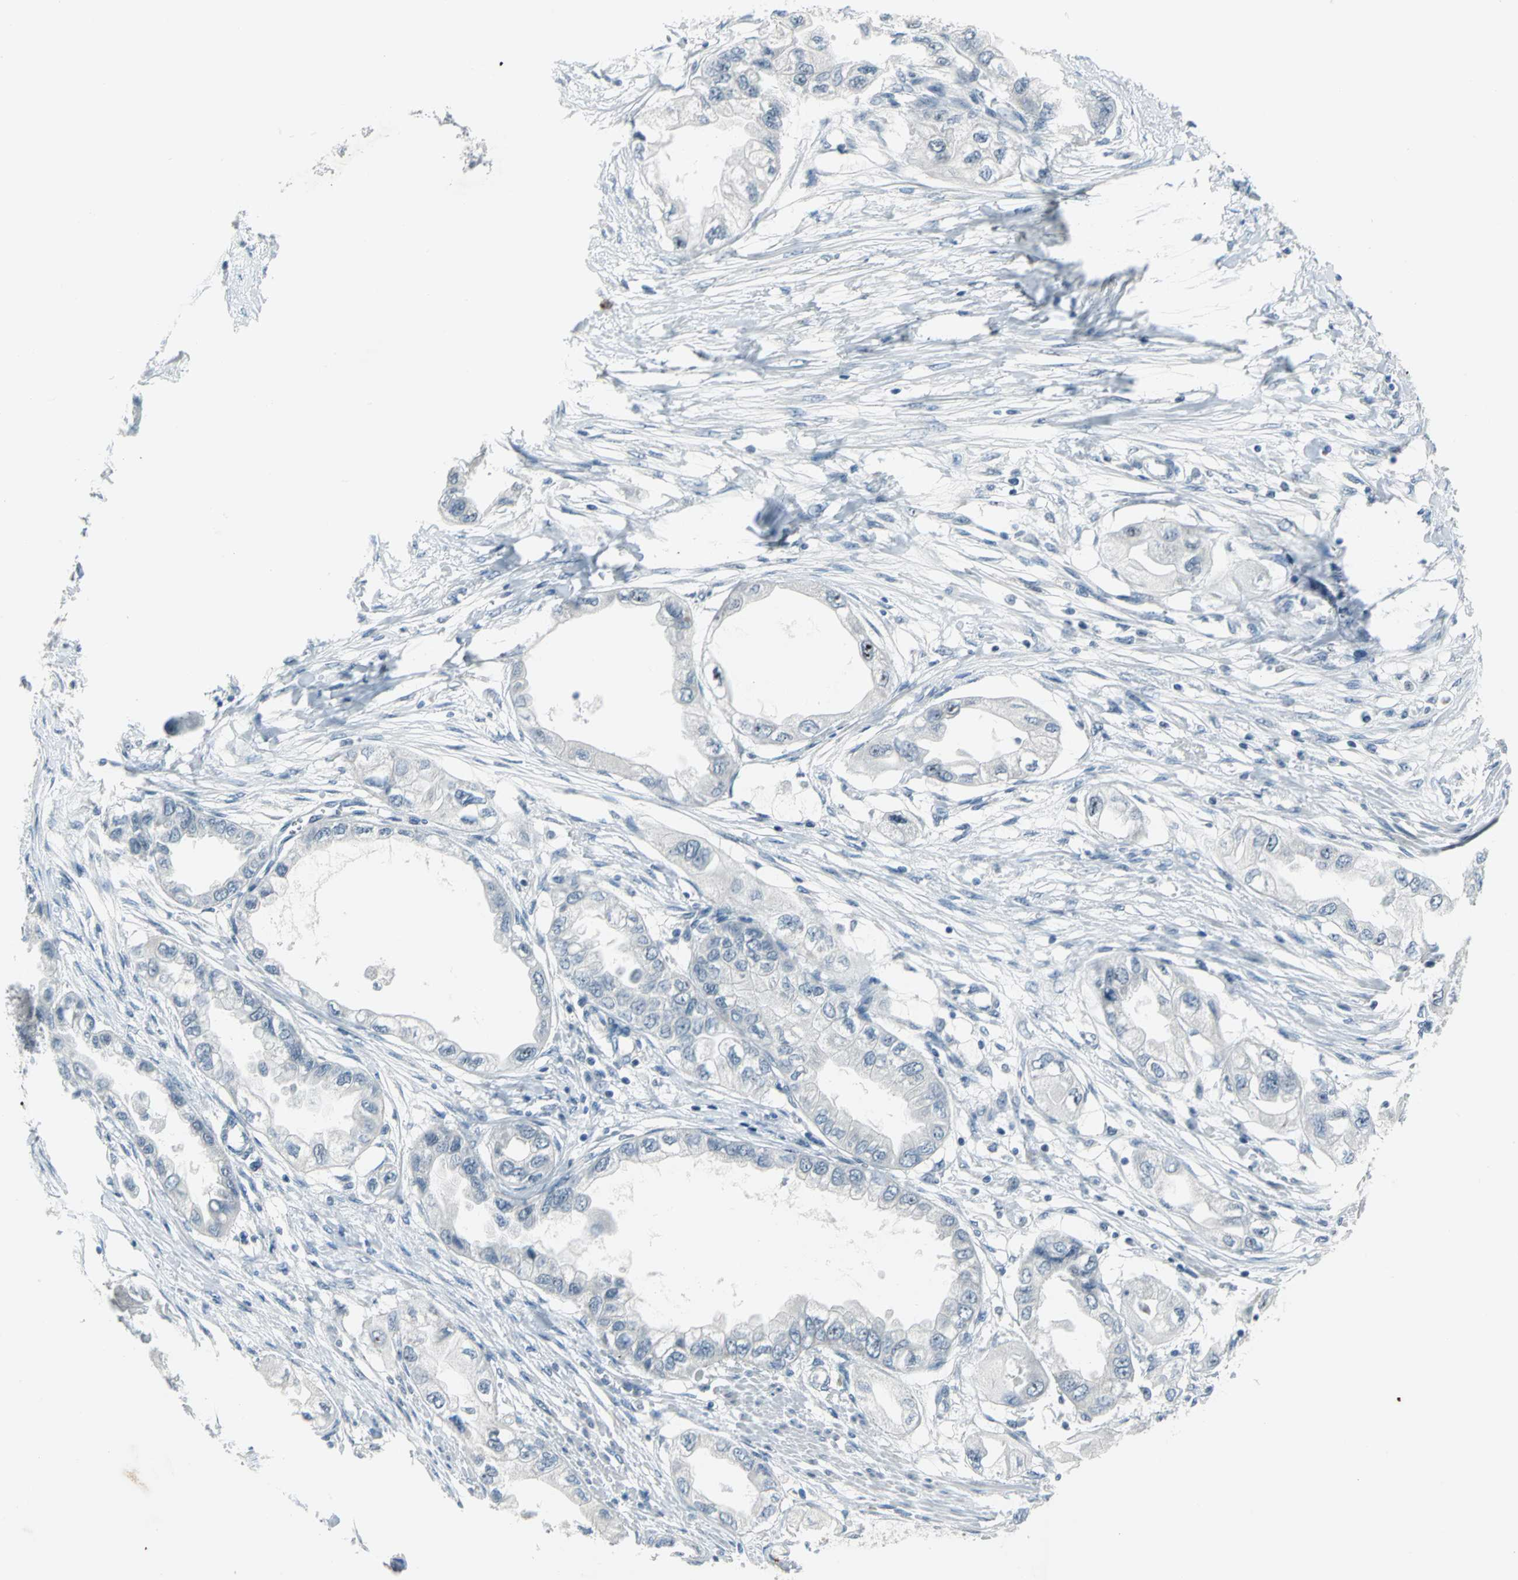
{"staining": {"intensity": "moderate", "quantity": "<25%", "location": "nuclear"}, "tissue": "endometrial cancer", "cell_type": "Tumor cells", "image_type": "cancer", "snomed": [{"axis": "morphology", "description": "Adenocarcinoma, NOS"}, {"axis": "topography", "description": "Endometrium"}], "caption": "Immunohistochemical staining of human endometrial adenocarcinoma exhibits moderate nuclear protein staining in approximately <25% of tumor cells.", "gene": "MYBBP1A", "patient": {"sex": "female", "age": 67}}